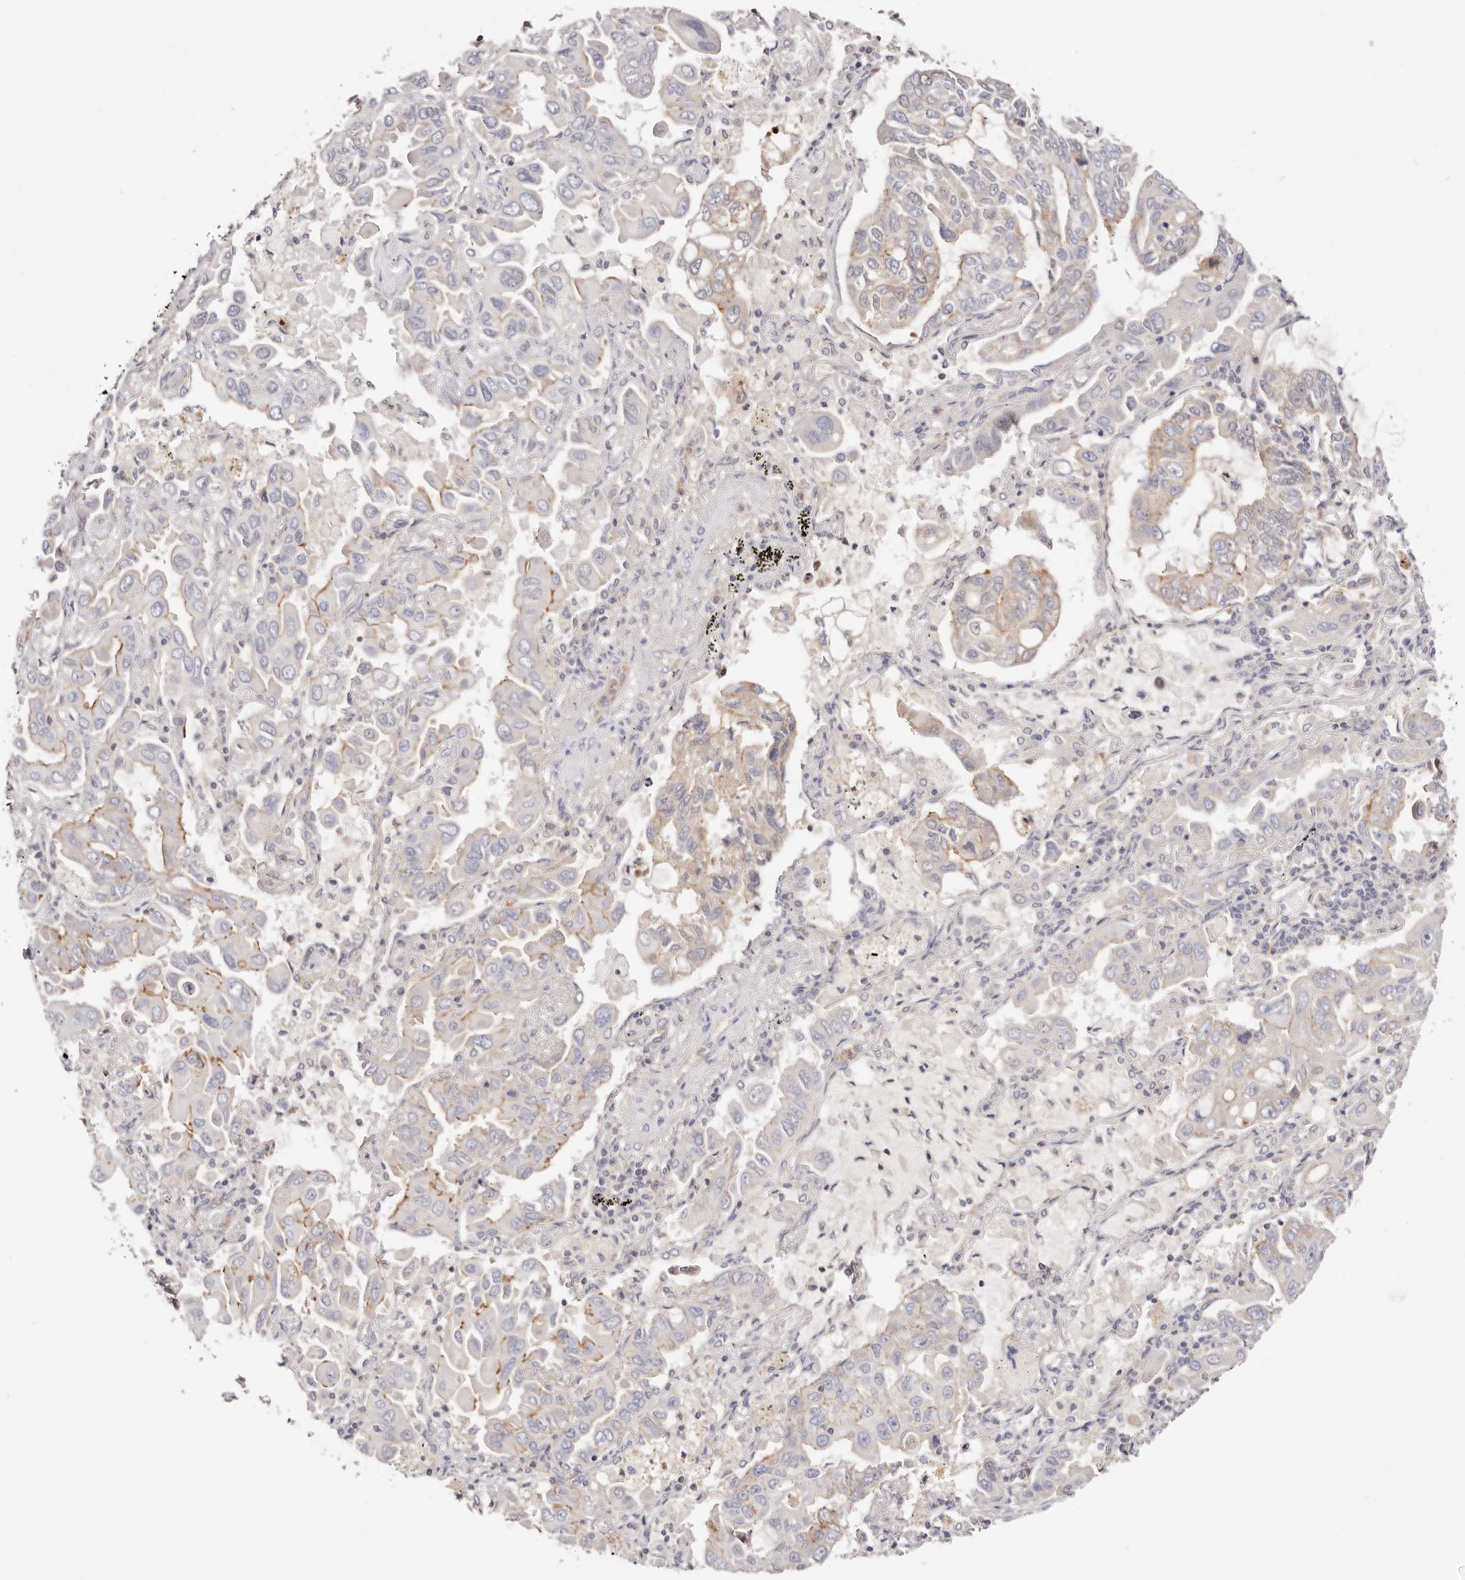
{"staining": {"intensity": "weak", "quantity": "25%-75%", "location": "cytoplasmic/membranous"}, "tissue": "lung cancer", "cell_type": "Tumor cells", "image_type": "cancer", "snomed": [{"axis": "morphology", "description": "Adenocarcinoma, NOS"}, {"axis": "topography", "description": "Lung"}], "caption": "Adenocarcinoma (lung) stained with a brown dye exhibits weak cytoplasmic/membranous positive positivity in approximately 25%-75% of tumor cells.", "gene": "SLC35B2", "patient": {"sex": "male", "age": 64}}